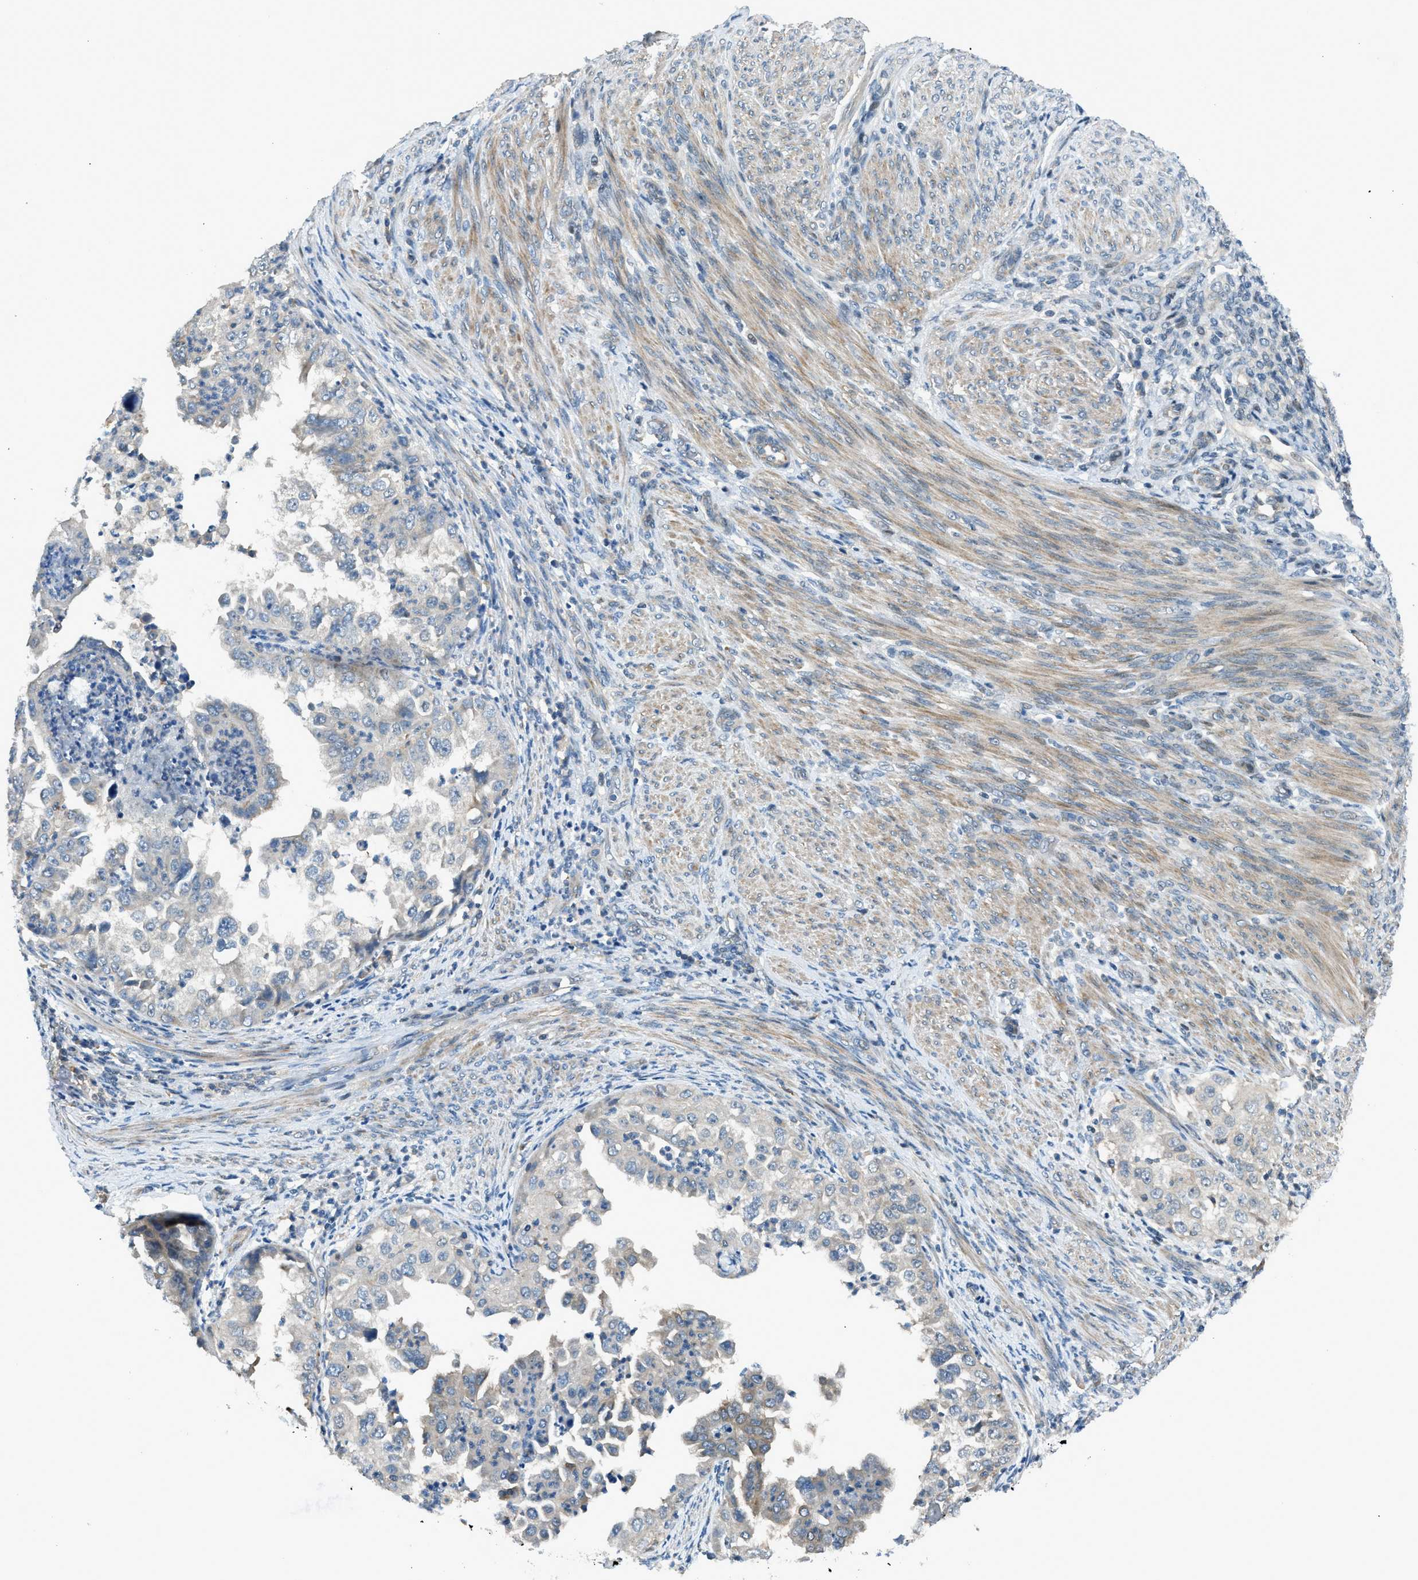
{"staining": {"intensity": "weak", "quantity": "<25%", "location": "cytoplasmic/membranous"}, "tissue": "endometrial cancer", "cell_type": "Tumor cells", "image_type": "cancer", "snomed": [{"axis": "morphology", "description": "Adenocarcinoma, NOS"}, {"axis": "topography", "description": "Endometrium"}], "caption": "Tumor cells are negative for protein expression in human adenocarcinoma (endometrial).", "gene": "LMLN", "patient": {"sex": "female", "age": 85}}